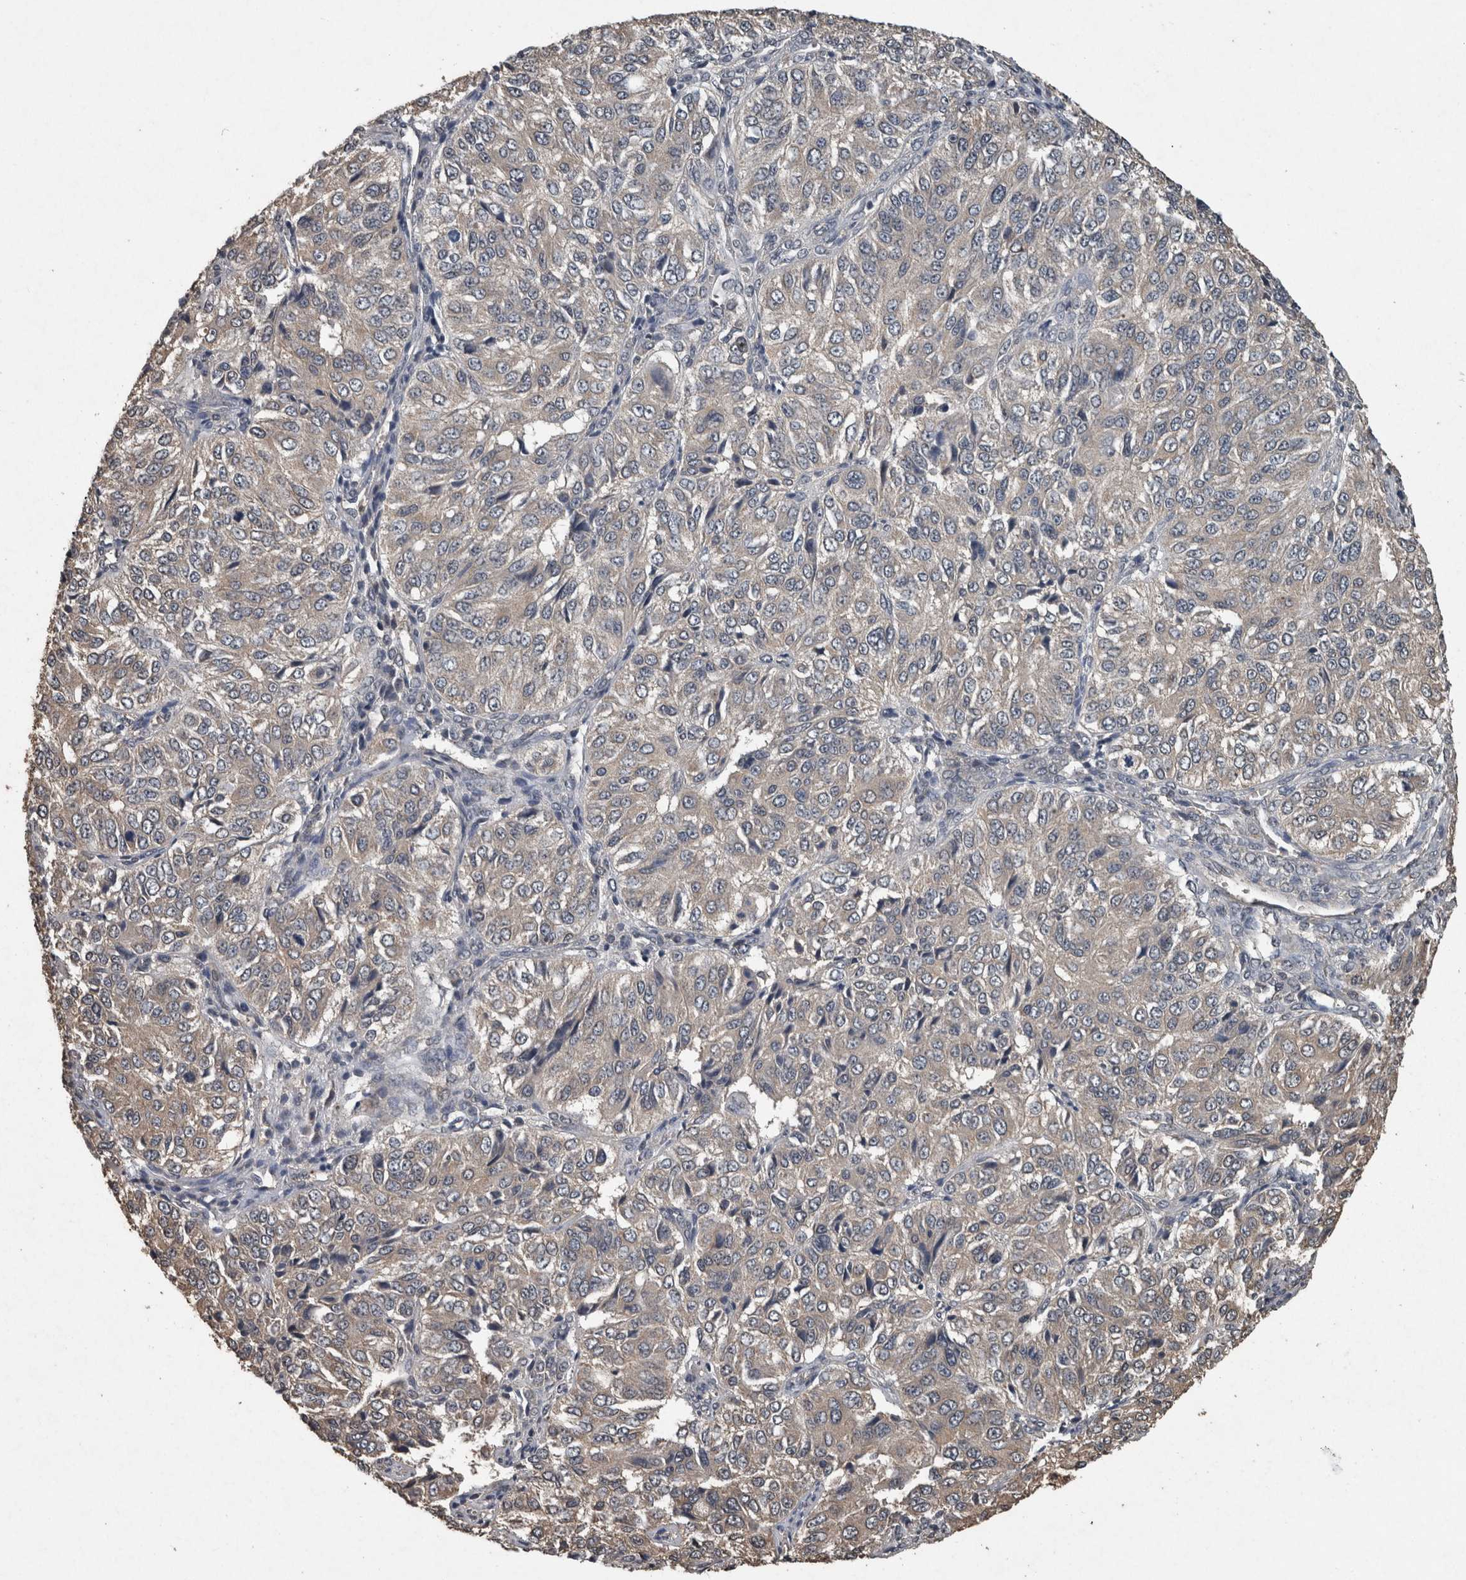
{"staining": {"intensity": "weak", "quantity": "<25%", "location": "cytoplasmic/membranous"}, "tissue": "ovarian cancer", "cell_type": "Tumor cells", "image_type": "cancer", "snomed": [{"axis": "morphology", "description": "Carcinoma, endometroid"}, {"axis": "topography", "description": "Ovary"}], "caption": "Tumor cells show no significant expression in ovarian endometroid carcinoma. (Stains: DAB IHC with hematoxylin counter stain, Microscopy: brightfield microscopy at high magnification).", "gene": "FGFRL1", "patient": {"sex": "female", "age": 51}}